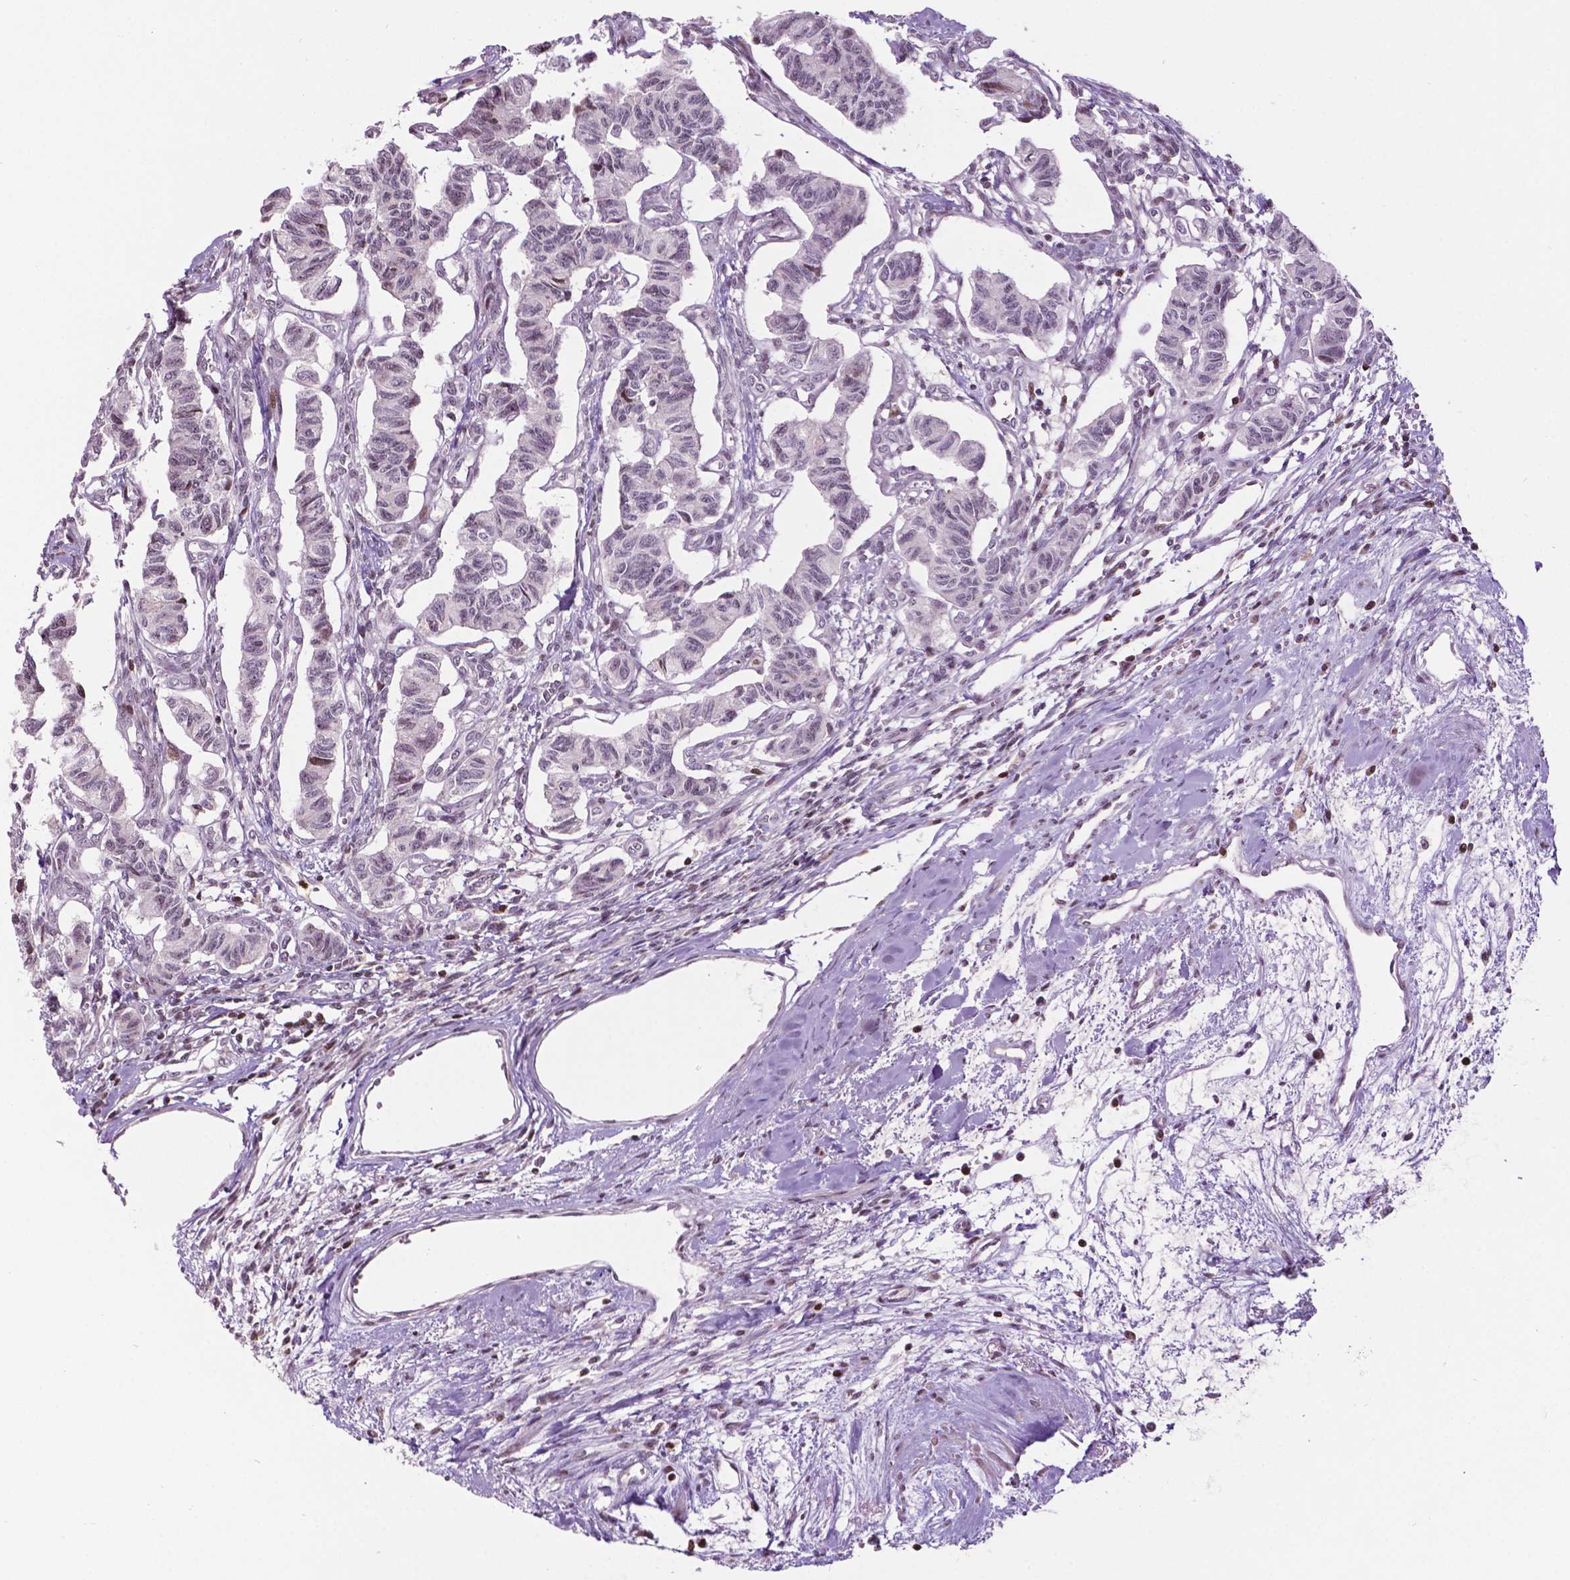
{"staining": {"intensity": "strong", "quantity": "<25%", "location": "nuclear"}, "tissue": "carcinoid", "cell_type": "Tumor cells", "image_type": "cancer", "snomed": [{"axis": "morphology", "description": "Carcinoid, malignant, NOS"}, {"axis": "topography", "description": "Kidney"}], "caption": "Protein analysis of carcinoid tissue demonstrates strong nuclear positivity in approximately <25% of tumor cells.", "gene": "PTPN18", "patient": {"sex": "female", "age": 41}}